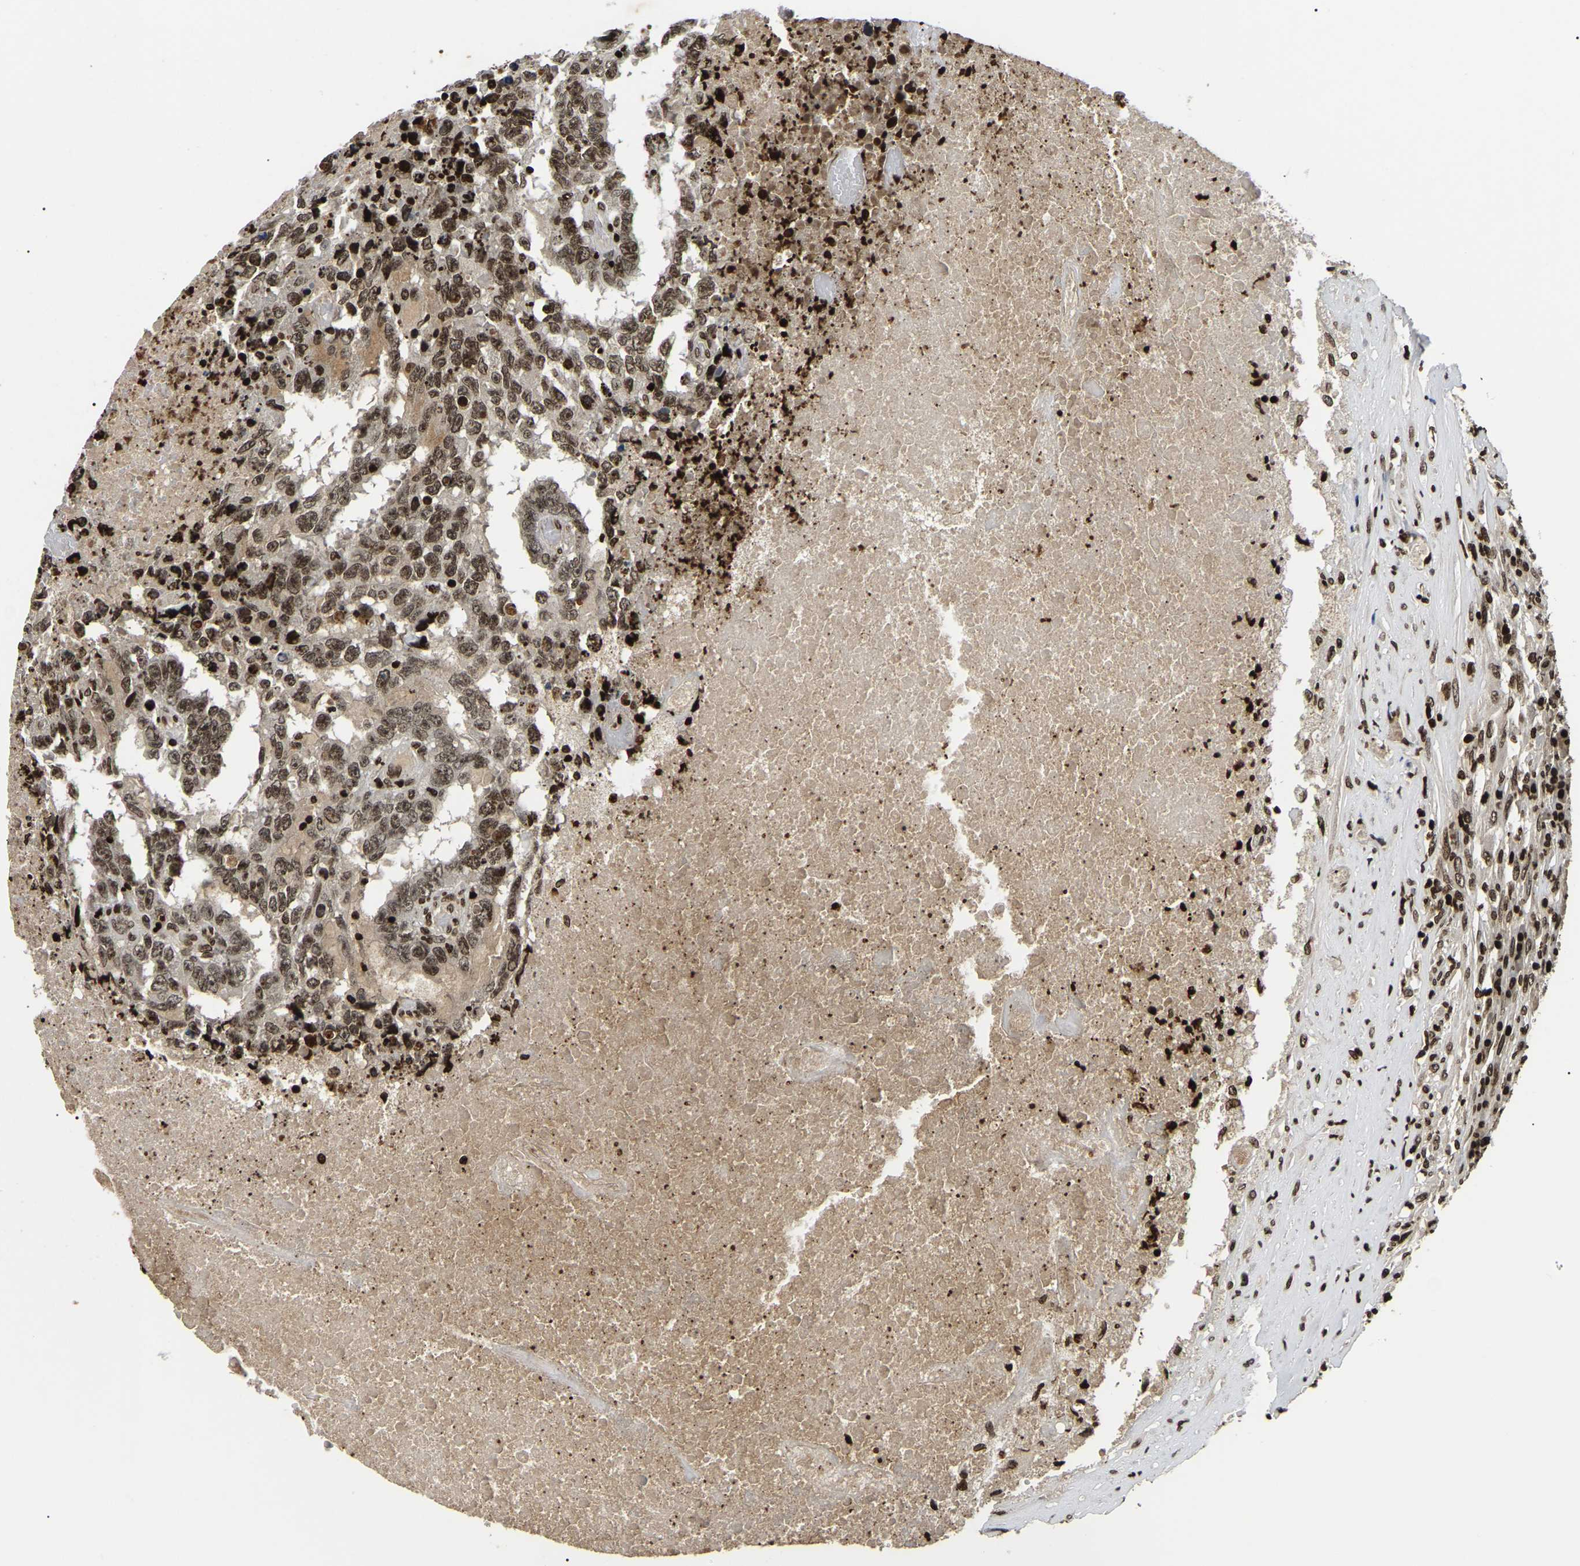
{"staining": {"intensity": "moderate", "quantity": ">75%", "location": "nuclear"}, "tissue": "testis cancer", "cell_type": "Tumor cells", "image_type": "cancer", "snomed": [{"axis": "morphology", "description": "Necrosis, NOS"}, {"axis": "morphology", "description": "Carcinoma, Embryonal, NOS"}, {"axis": "topography", "description": "Testis"}], "caption": "Protein staining of testis cancer (embryonal carcinoma) tissue exhibits moderate nuclear expression in about >75% of tumor cells.", "gene": "LRRC61", "patient": {"sex": "male", "age": 19}}